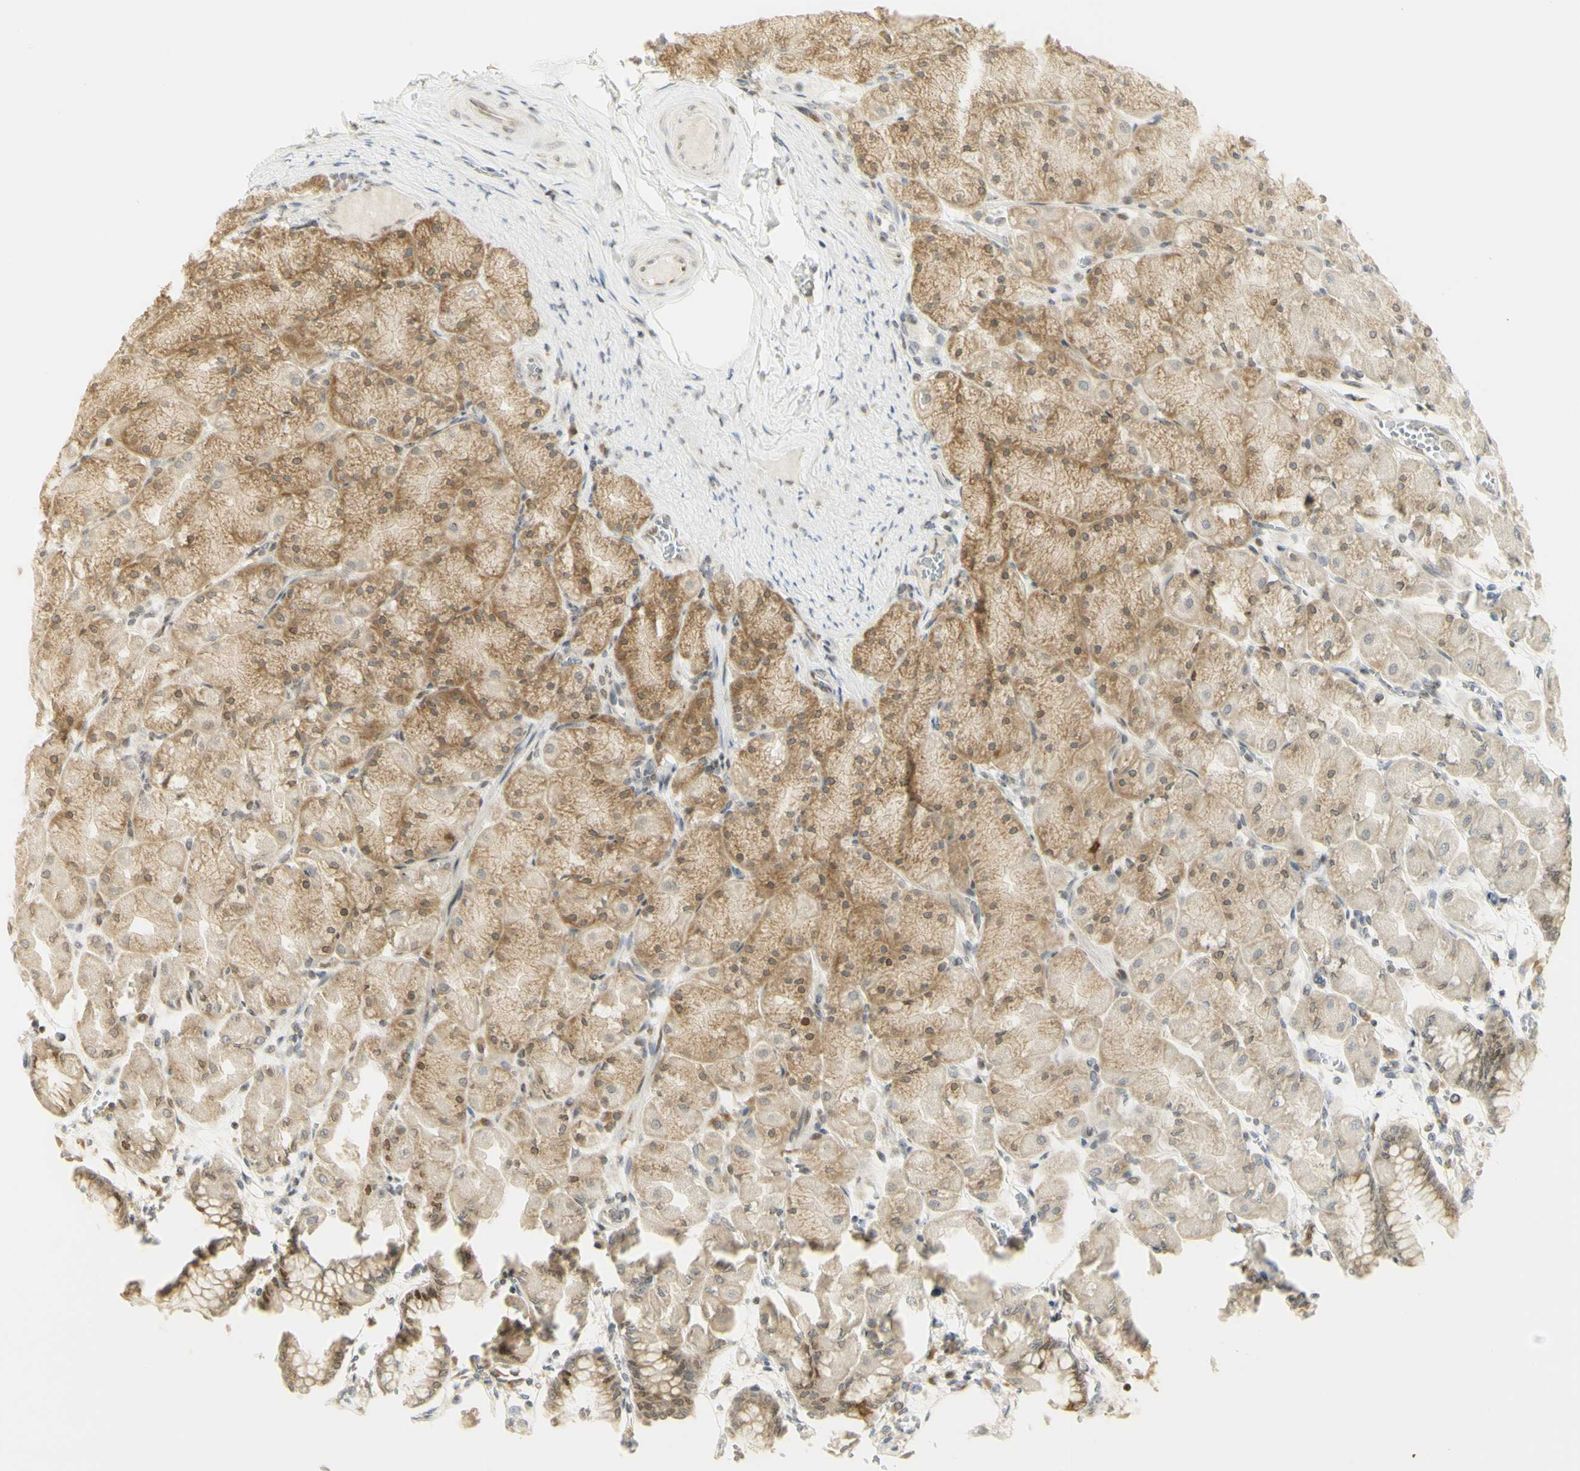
{"staining": {"intensity": "moderate", "quantity": ">75%", "location": "cytoplasmic/membranous,nuclear"}, "tissue": "stomach", "cell_type": "Glandular cells", "image_type": "normal", "snomed": [{"axis": "morphology", "description": "Normal tissue, NOS"}, {"axis": "topography", "description": "Stomach, upper"}], "caption": "A medium amount of moderate cytoplasmic/membranous,nuclear positivity is seen in about >75% of glandular cells in normal stomach.", "gene": "KIF11", "patient": {"sex": "female", "age": 56}}